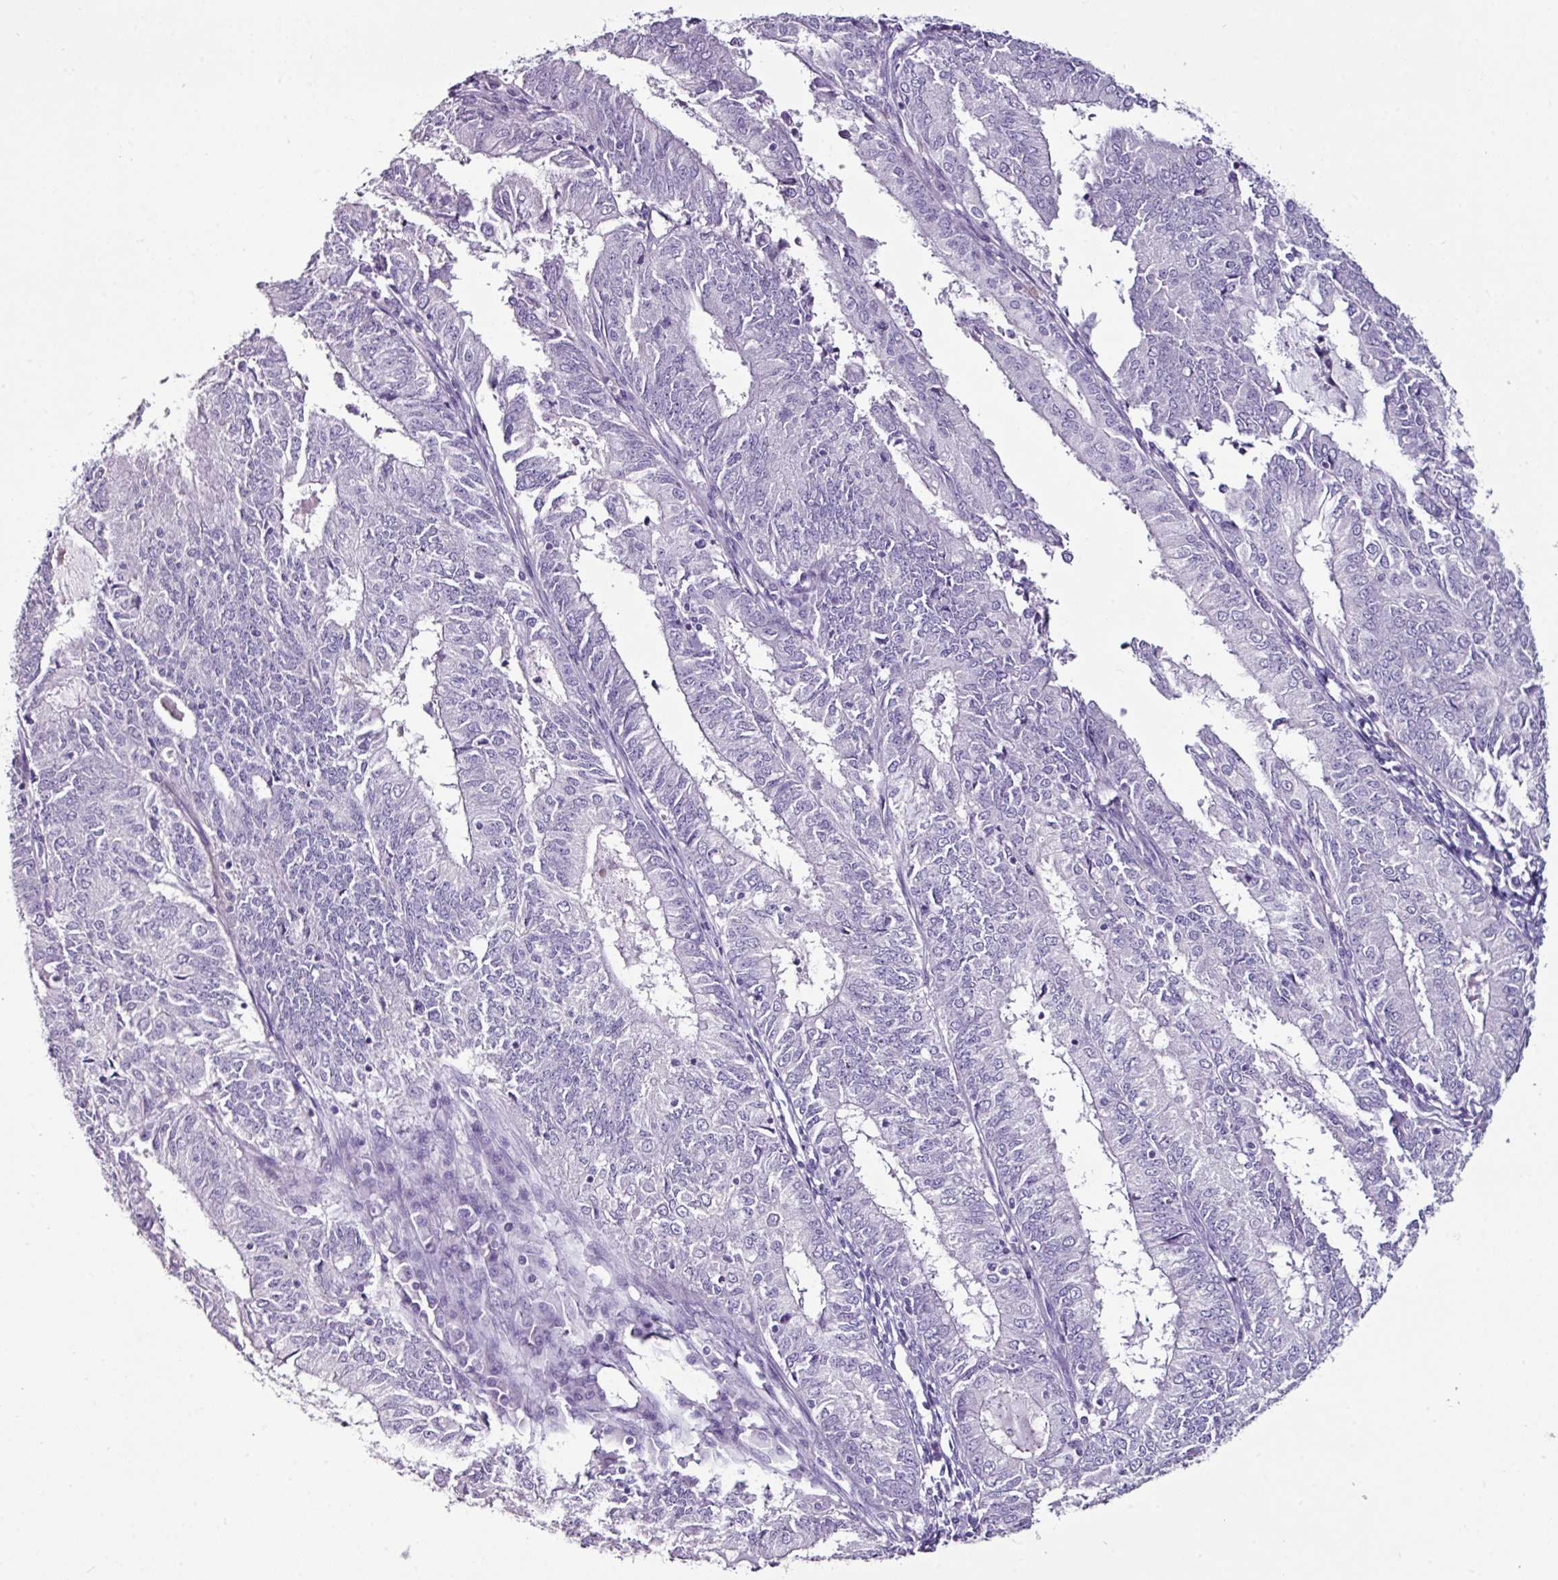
{"staining": {"intensity": "negative", "quantity": "none", "location": "none"}, "tissue": "endometrial cancer", "cell_type": "Tumor cells", "image_type": "cancer", "snomed": [{"axis": "morphology", "description": "Adenocarcinoma, NOS"}, {"axis": "topography", "description": "Endometrium"}], "caption": "This photomicrograph is of endometrial adenocarcinoma stained with immunohistochemistry to label a protein in brown with the nuclei are counter-stained blue. There is no positivity in tumor cells.", "gene": "GLP2R", "patient": {"sex": "female", "age": 57}}